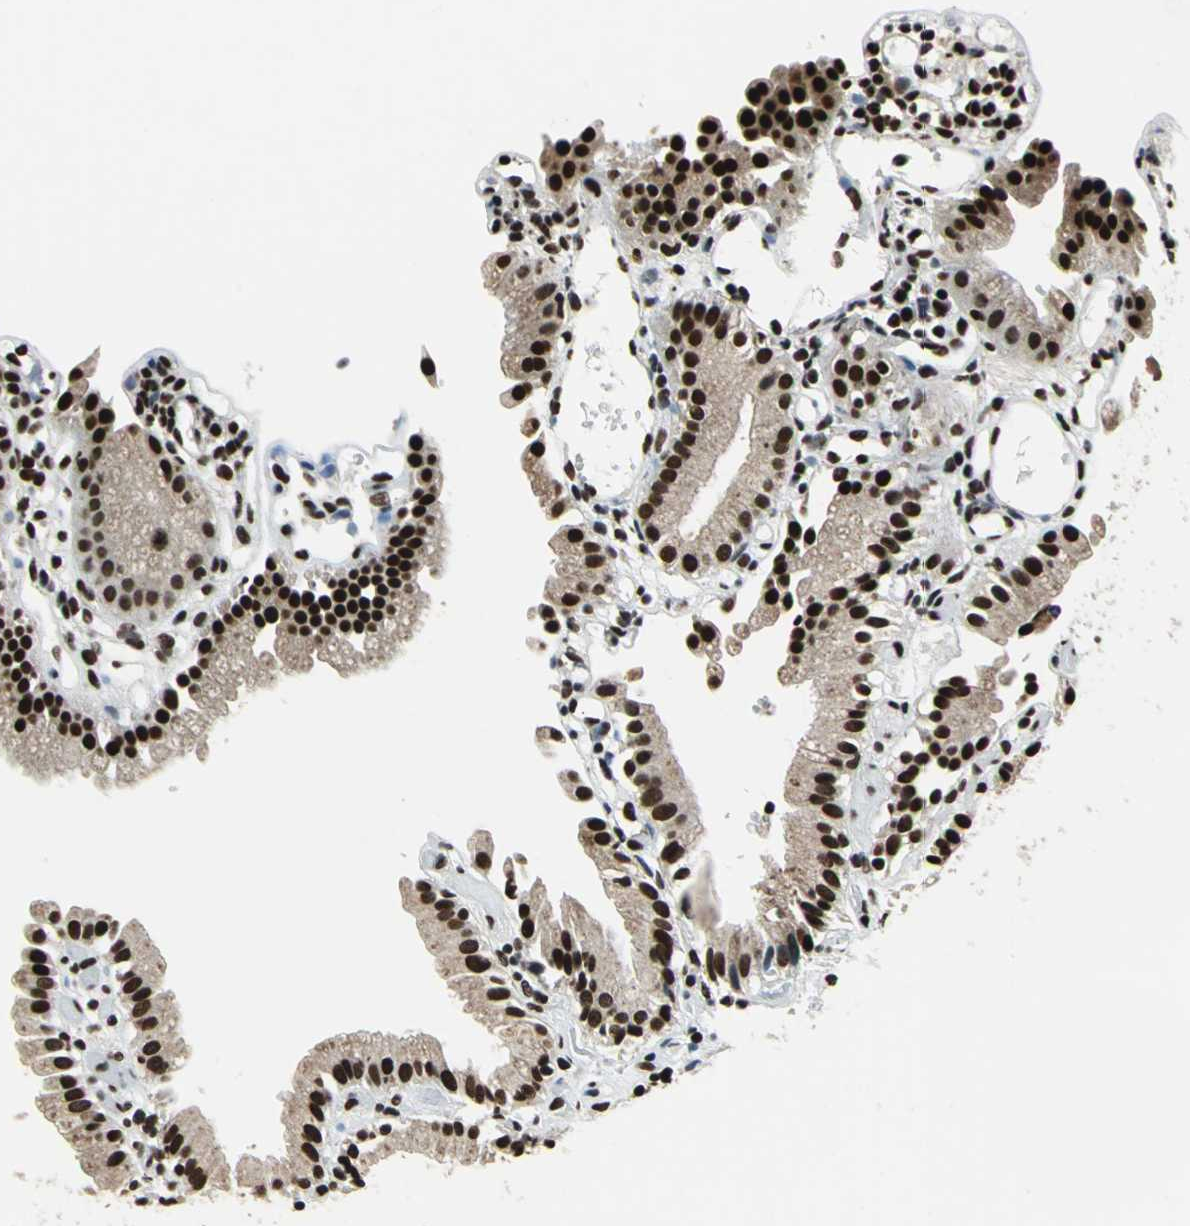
{"staining": {"intensity": "strong", "quantity": ">75%", "location": "nuclear"}, "tissue": "gallbladder", "cell_type": "Glandular cells", "image_type": "normal", "snomed": [{"axis": "morphology", "description": "Normal tissue, NOS"}, {"axis": "topography", "description": "Gallbladder"}], "caption": "Gallbladder stained for a protein (brown) demonstrates strong nuclear positive positivity in about >75% of glandular cells.", "gene": "BCLAF1", "patient": {"sex": "male", "age": 65}}